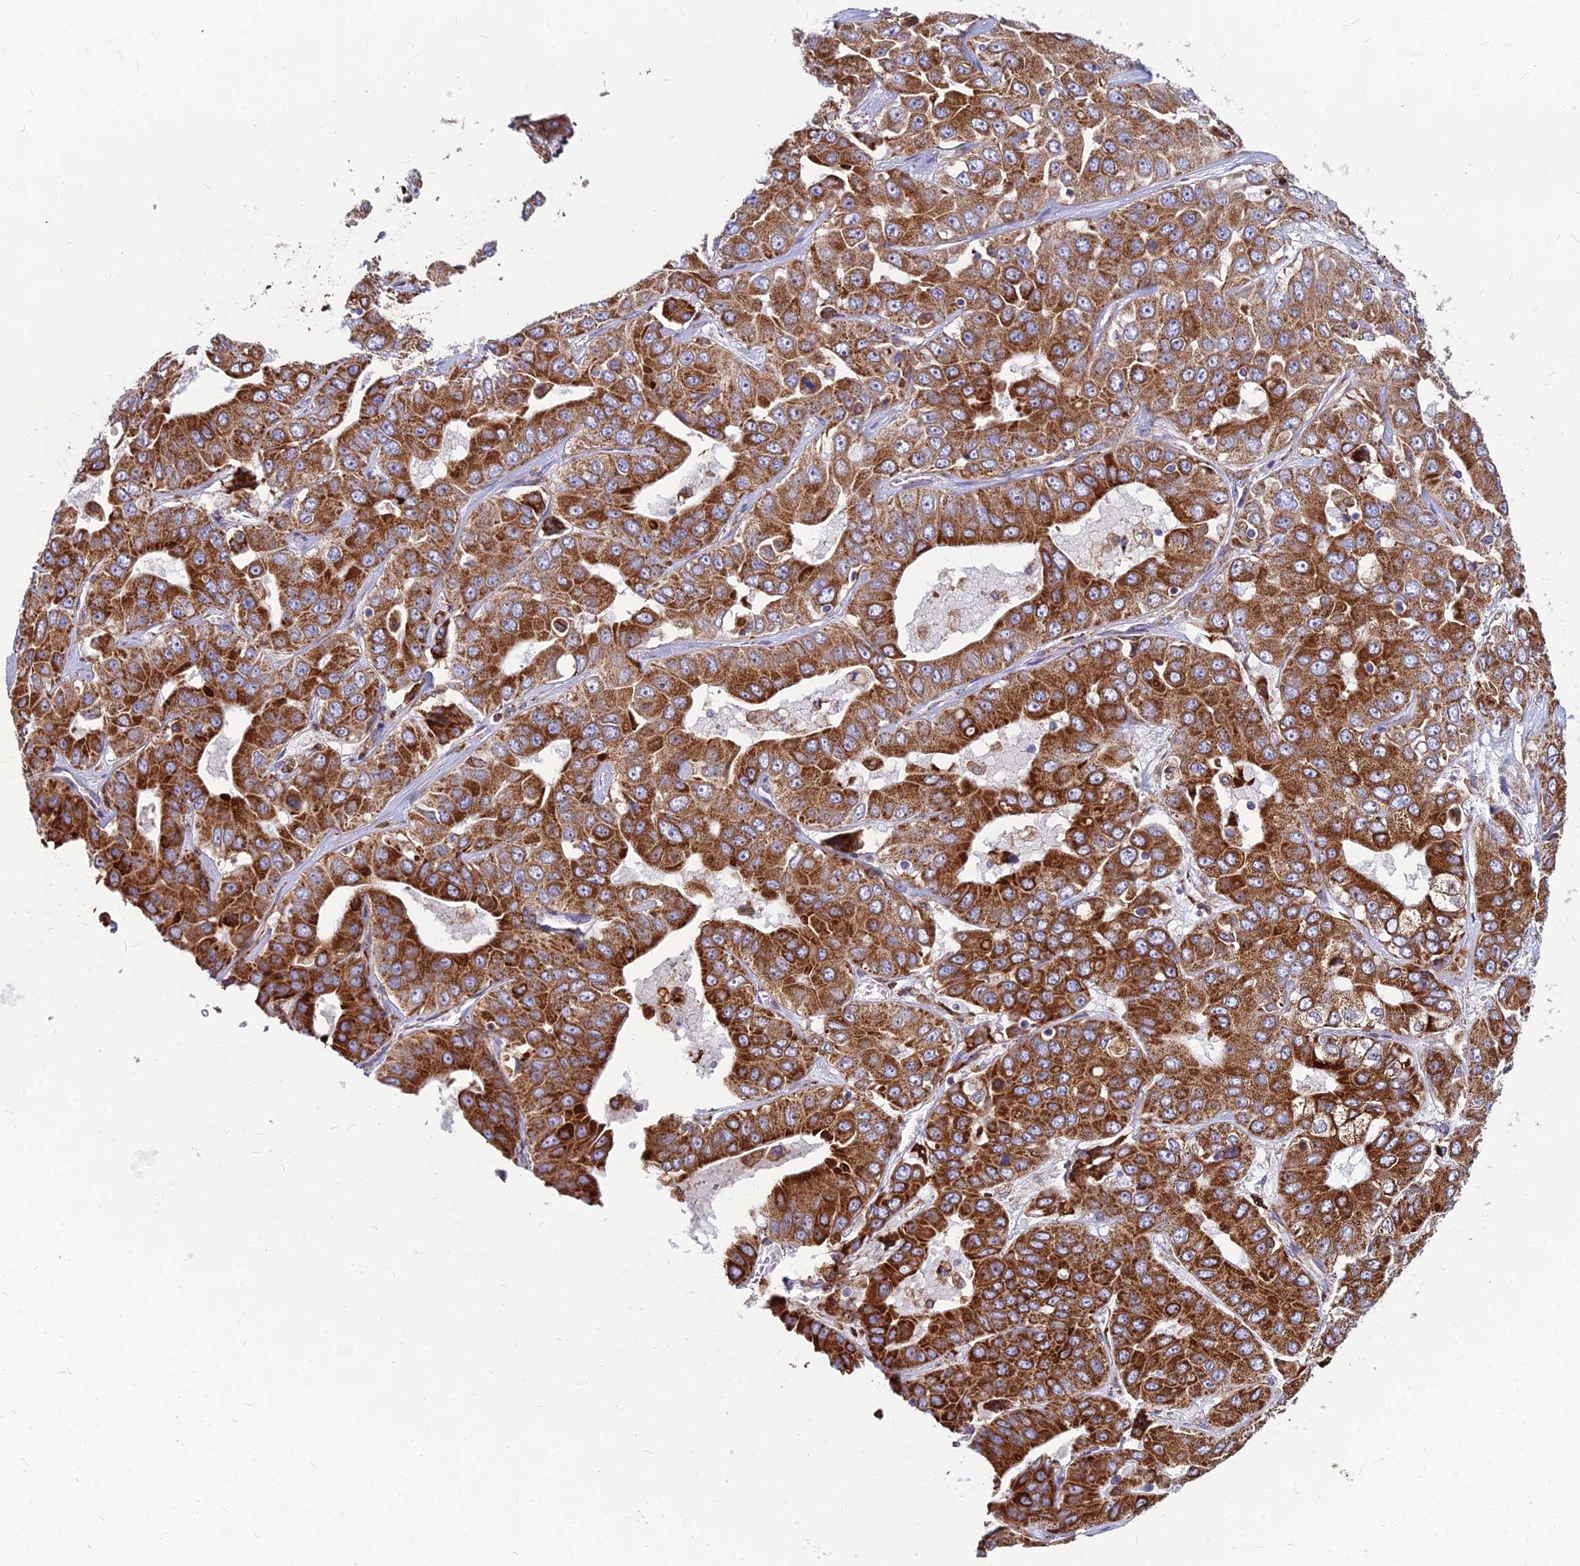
{"staining": {"intensity": "strong", "quantity": ">75%", "location": "cytoplasmic/membranous"}, "tissue": "liver cancer", "cell_type": "Tumor cells", "image_type": "cancer", "snomed": [{"axis": "morphology", "description": "Cholangiocarcinoma"}, {"axis": "topography", "description": "Liver"}], "caption": "Immunohistochemical staining of liver cholangiocarcinoma shows strong cytoplasmic/membranous protein staining in approximately >75% of tumor cells.", "gene": "CCT6B", "patient": {"sex": "female", "age": 52}}